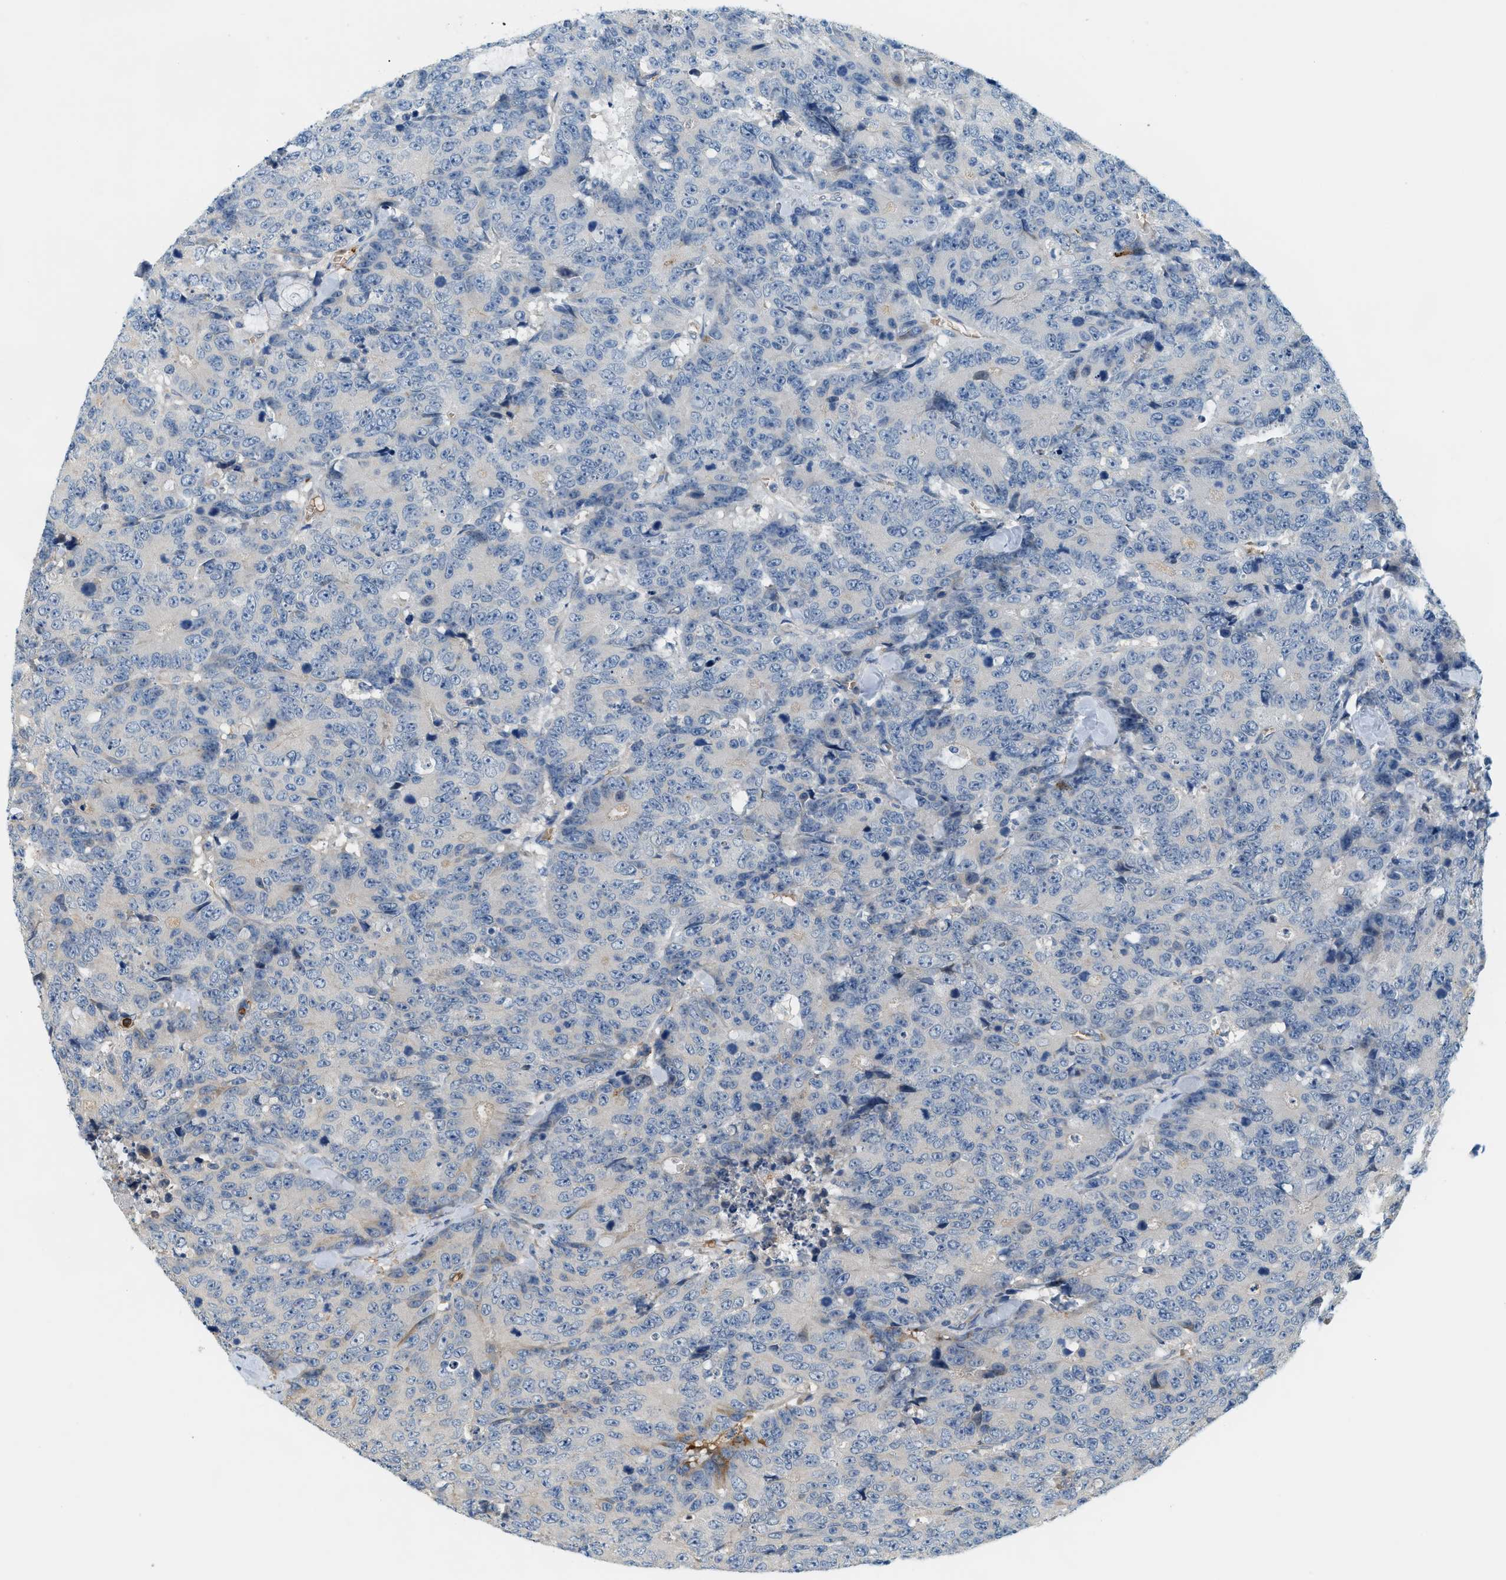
{"staining": {"intensity": "moderate", "quantity": "<25%", "location": "cytoplasmic/membranous"}, "tissue": "colorectal cancer", "cell_type": "Tumor cells", "image_type": "cancer", "snomed": [{"axis": "morphology", "description": "Adenocarcinoma, NOS"}, {"axis": "topography", "description": "Colon"}], "caption": "High-power microscopy captured an immunohistochemistry (IHC) micrograph of colorectal cancer (adenocarcinoma), revealing moderate cytoplasmic/membranous positivity in about <25% of tumor cells. (DAB (3,3'-diaminobenzidine) = brown stain, brightfield microscopy at high magnification).", "gene": "CYTH2", "patient": {"sex": "female", "age": 86}}